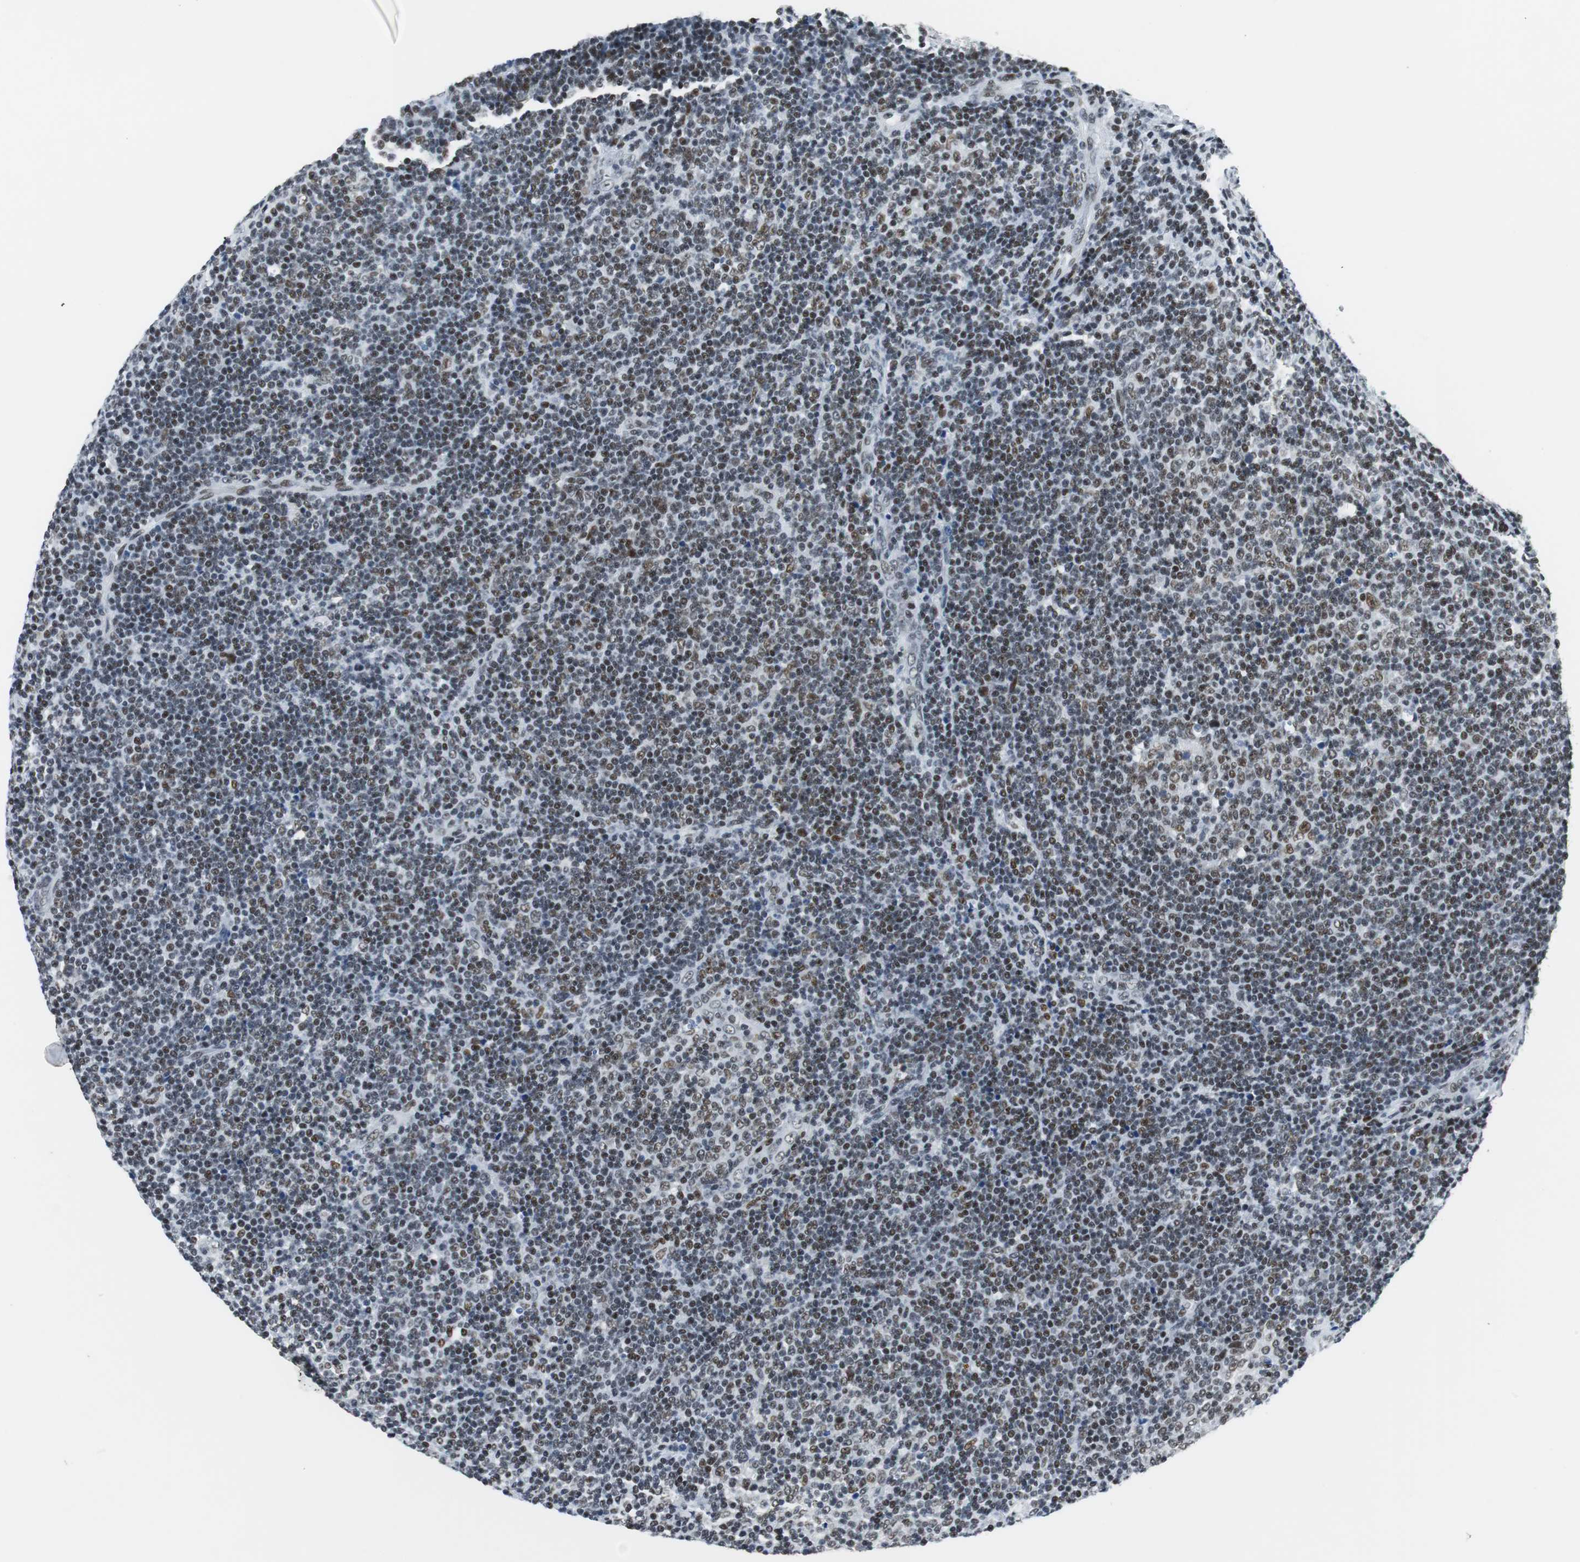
{"staining": {"intensity": "weak", "quantity": "25%-75%", "location": "nuclear"}, "tissue": "lymphoma", "cell_type": "Tumor cells", "image_type": "cancer", "snomed": [{"axis": "morphology", "description": "Malignant lymphoma, non-Hodgkin's type, Low grade"}, {"axis": "topography", "description": "Lymph node"}], "caption": "Weak nuclear expression is present in about 25%-75% of tumor cells in malignant lymphoma, non-Hodgkin's type (low-grade).", "gene": "HDAC3", "patient": {"sex": "male", "age": 70}}